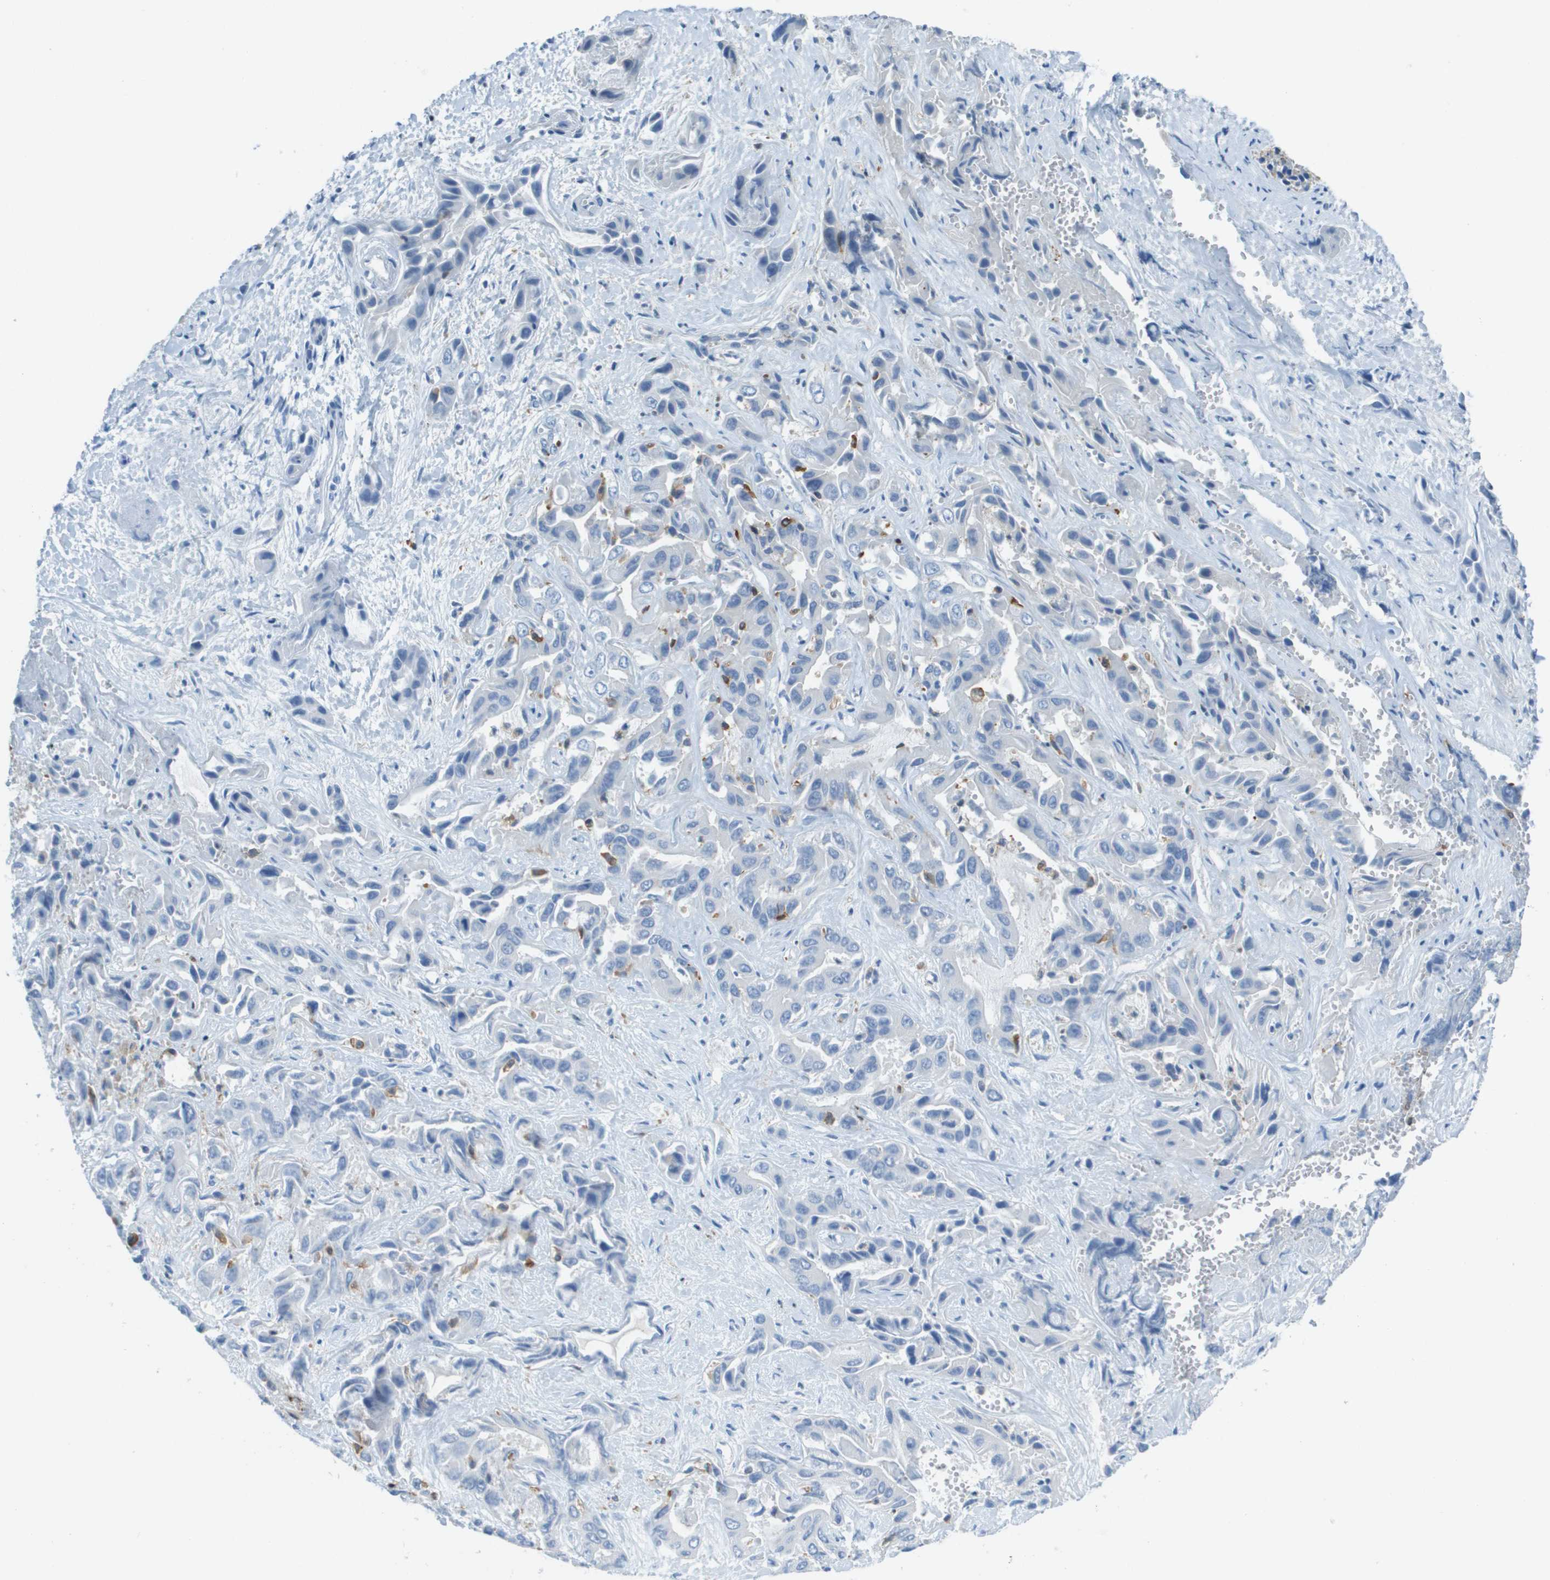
{"staining": {"intensity": "negative", "quantity": "none", "location": "none"}, "tissue": "liver cancer", "cell_type": "Tumor cells", "image_type": "cancer", "snomed": [{"axis": "morphology", "description": "Cholangiocarcinoma"}, {"axis": "topography", "description": "Liver"}], "caption": "IHC image of human cholangiocarcinoma (liver) stained for a protein (brown), which reveals no staining in tumor cells.", "gene": "APBB1IP", "patient": {"sex": "female", "age": 52}}